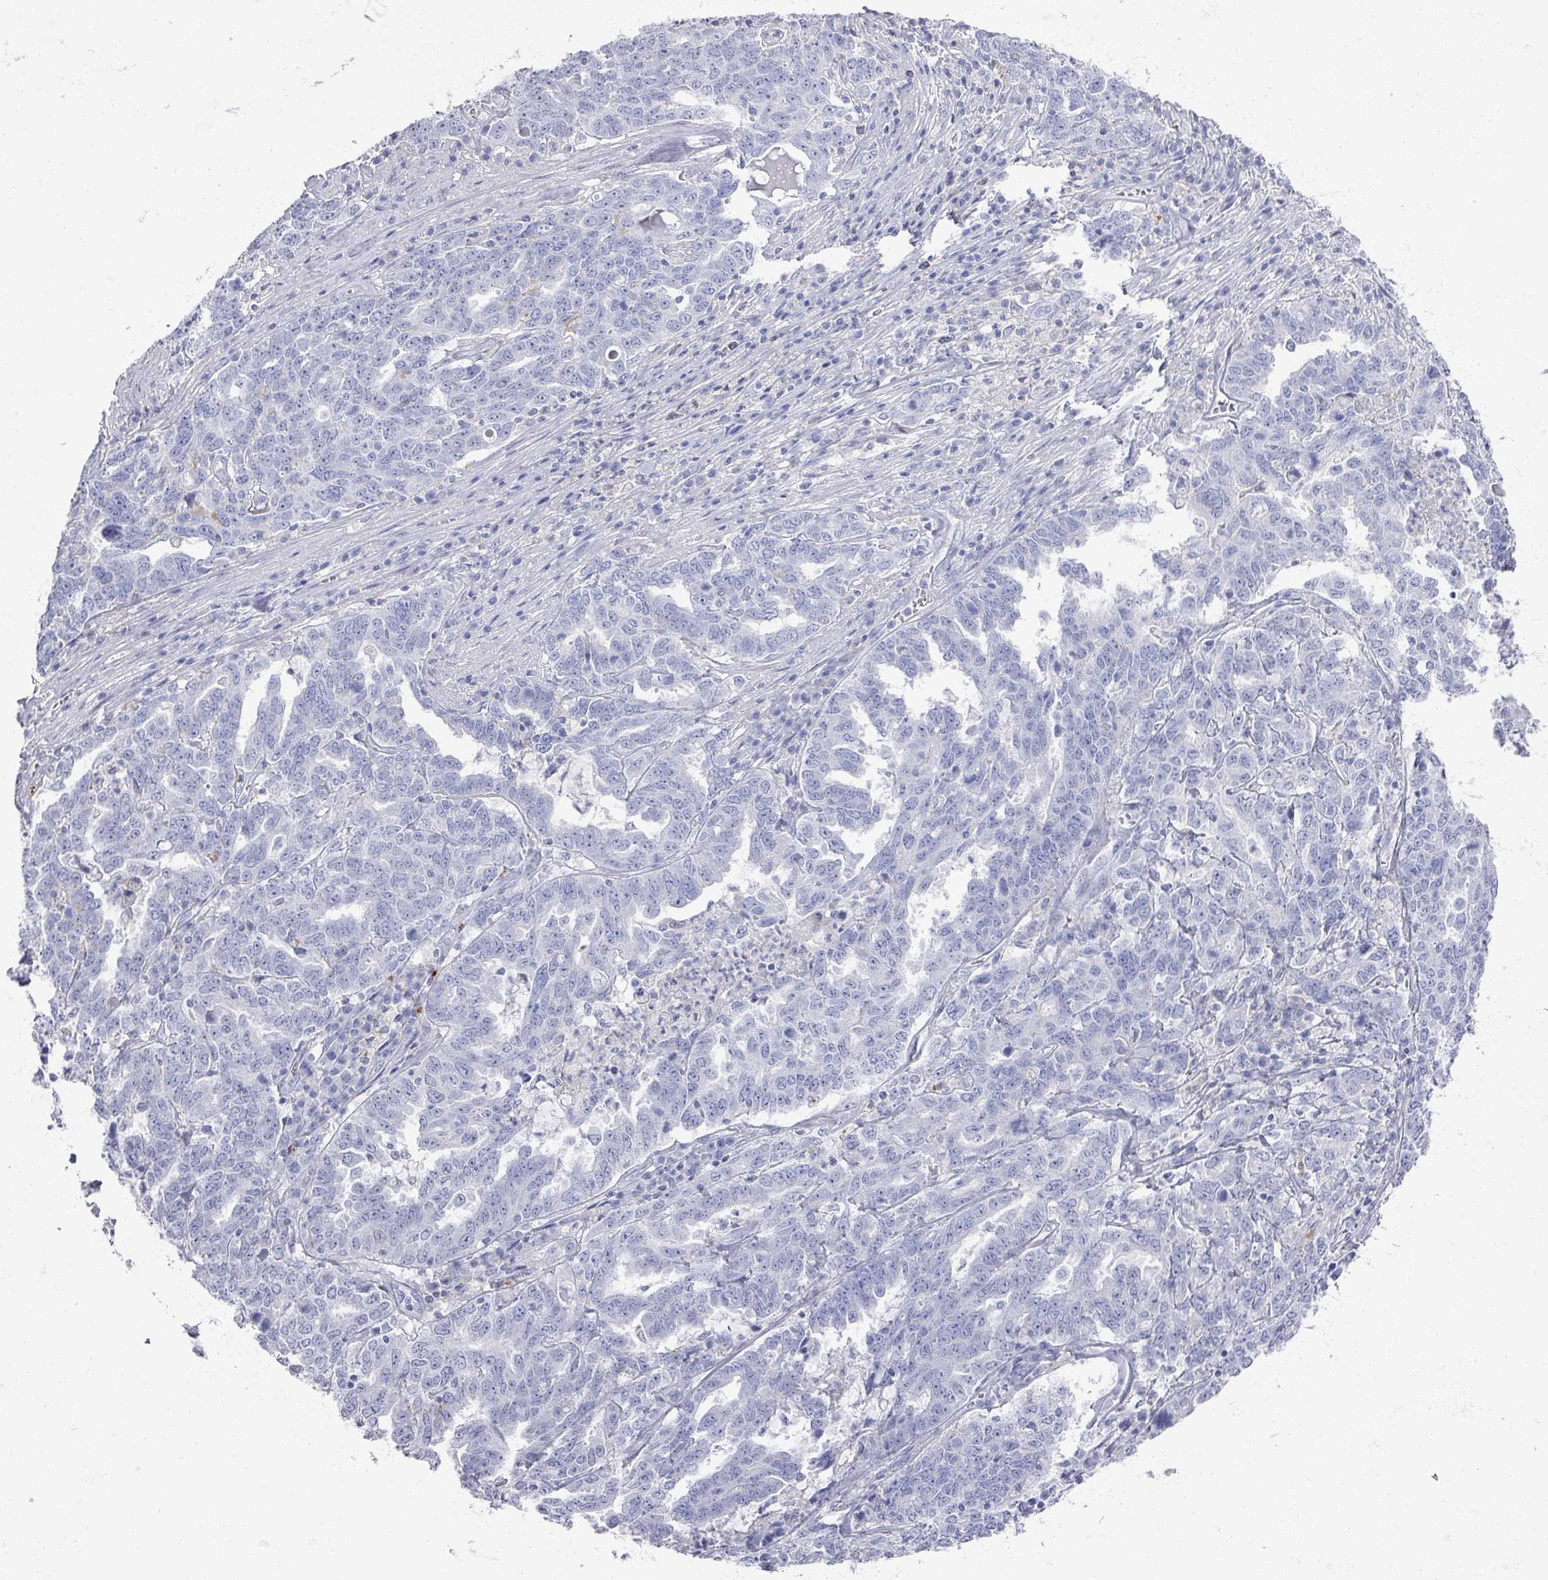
{"staining": {"intensity": "negative", "quantity": "none", "location": "none"}, "tissue": "ovarian cancer", "cell_type": "Tumor cells", "image_type": "cancer", "snomed": [{"axis": "morphology", "description": "Carcinoma, endometroid"}, {"axis": "topography", "description": "Ovary"}], "caption": "This is a histopathology image of immunohistochemistry staining of ovarian cancer (endometroid carcinoma), which shows no positivity in tumor cells.", "gene": "OMG", "patient": {"sex": "female", "age": 62}}